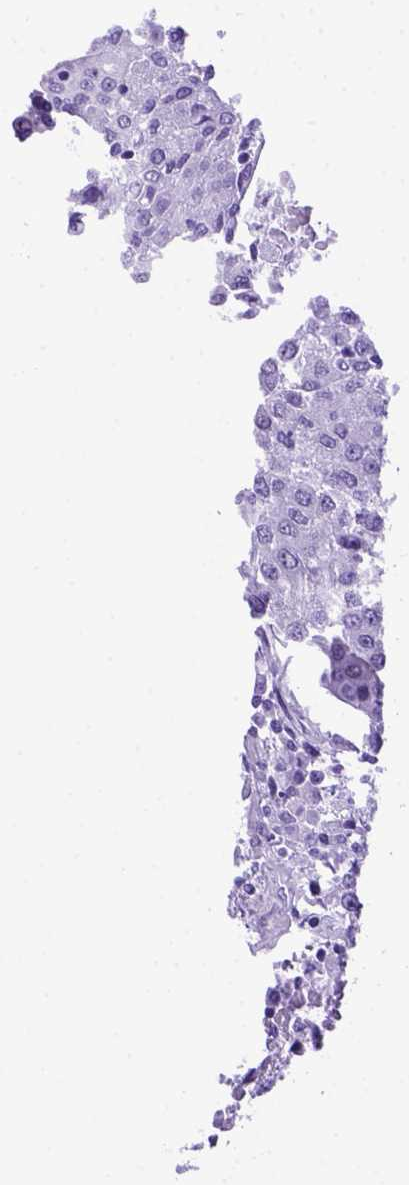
{"staining": {"intensity": "negative", "quantity": "none", "location": "none"}, "tissue": "urothelial cancer", "cell_type": "Tumor cells", "image_type": "cancer", "snomed": [{"axis": "morphology", "description": "Urothelial carcinoma, High grade"}, {"axis": "topography", "description": "Urinary bladder"}], "caption": "High magnification brightfield microscopy of urothelial cancer stained with DAB (brown) and counterstained with hematoxylin (blue): tumor cells show no significant positivity.", "gene": "ADAM12", "patient": {"sex": "female", "age": 85}}